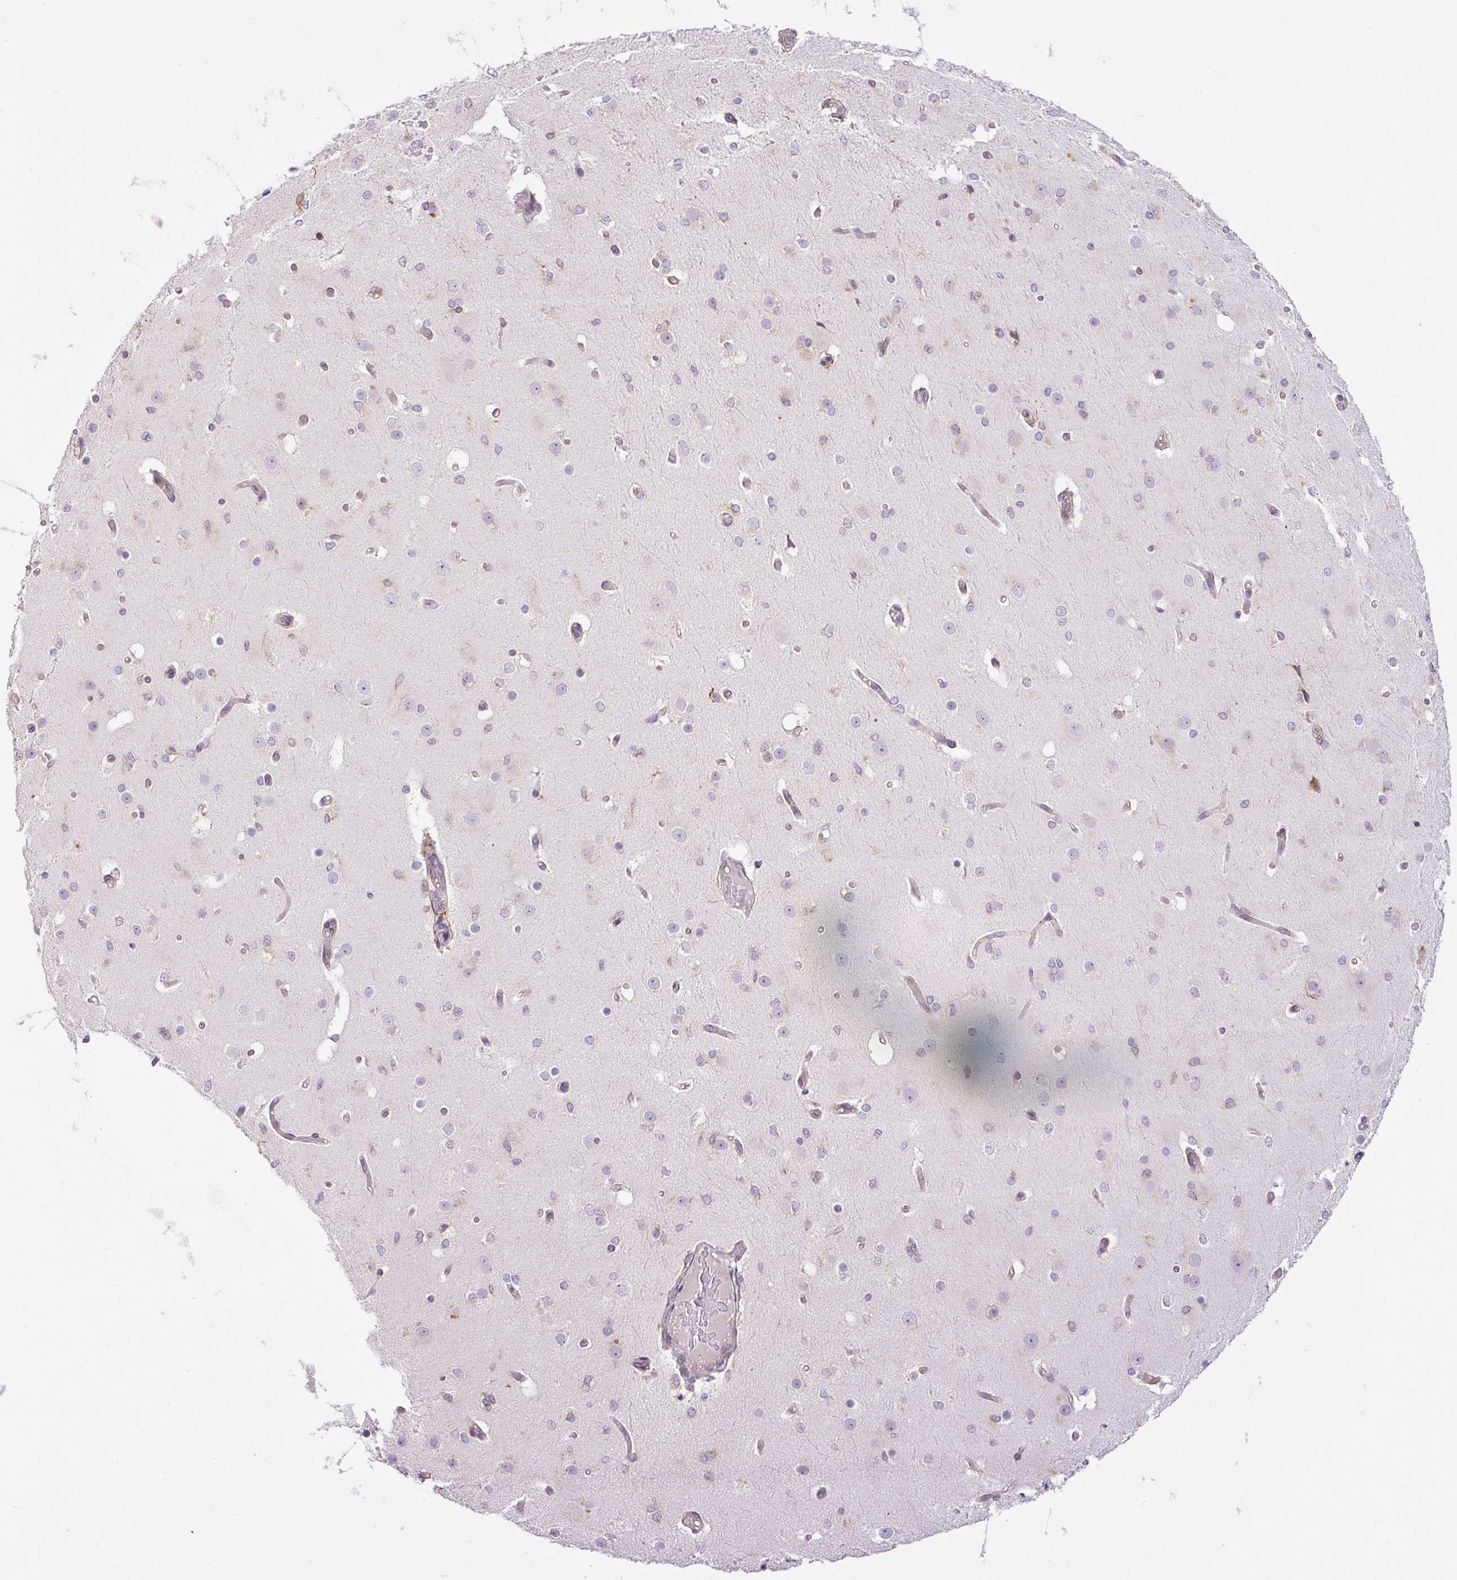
{"staining": {"intensity": "moderate", "quantity": "<25%", "location": "cytoplasmic/membranous"}, "tissue": "cerebral cortex", "cell_type": "Endothelial cells", "image_type": "normal", "snomed": [{"axis": "morphology", "description": "Normal tissue, NOS"}, {"axis": "morphology", "description": "Inflammation, NOS"}, {"axis": "topography", "description": "Cerebral cortex"}], "caption": "IHC micrograph of normal cerebral cortex stained for a protein (brown), which displays low levels of moderate cytoplasmic/membranous expression in approximately <25% of endothelial cells.", "gene": "POFUT1", "patient": {"sex": "male", "age": 6}}